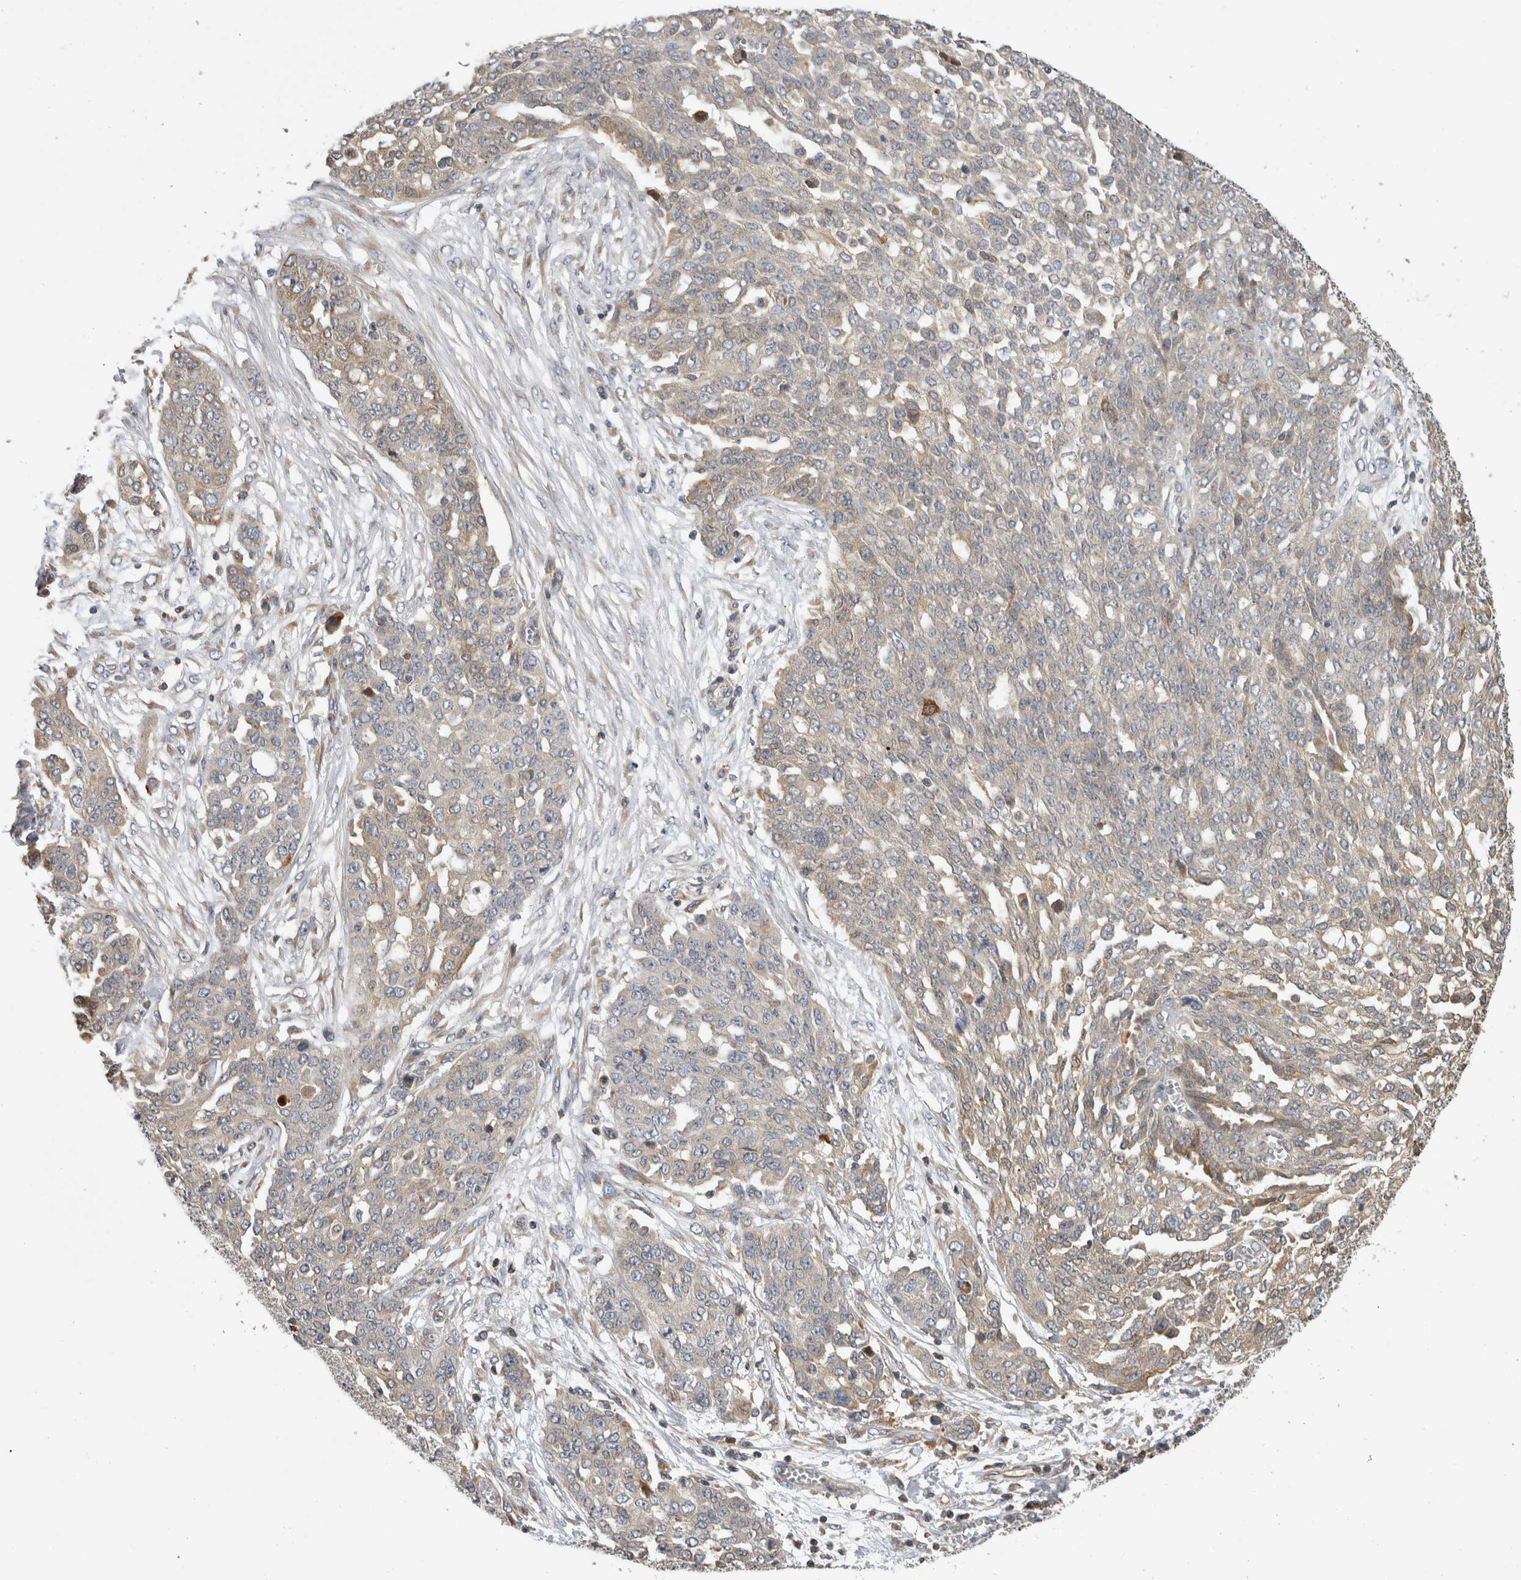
{"staining": {"intensity": "weak", "quantity": "25%-75%", "location": "cytoplasmic/membranous"}, "tissue": "ovarian cancer", "cell_type": "Tumor cells", "image_type": "cancer", "snomed": [{"axis": "morphology", "description": "Cystadenocarcinoma, serous, NOS"}, {"axis": "topography", "description": "Soft tissue"}, {"axis": "topography", "description": "Ovary"}], "caption": "Human ovarian cancer stained with a protein marker reveals weak staining in tumor cells.", "gene": "PARP6", "patient": {"sex": "female", "age": 57}}